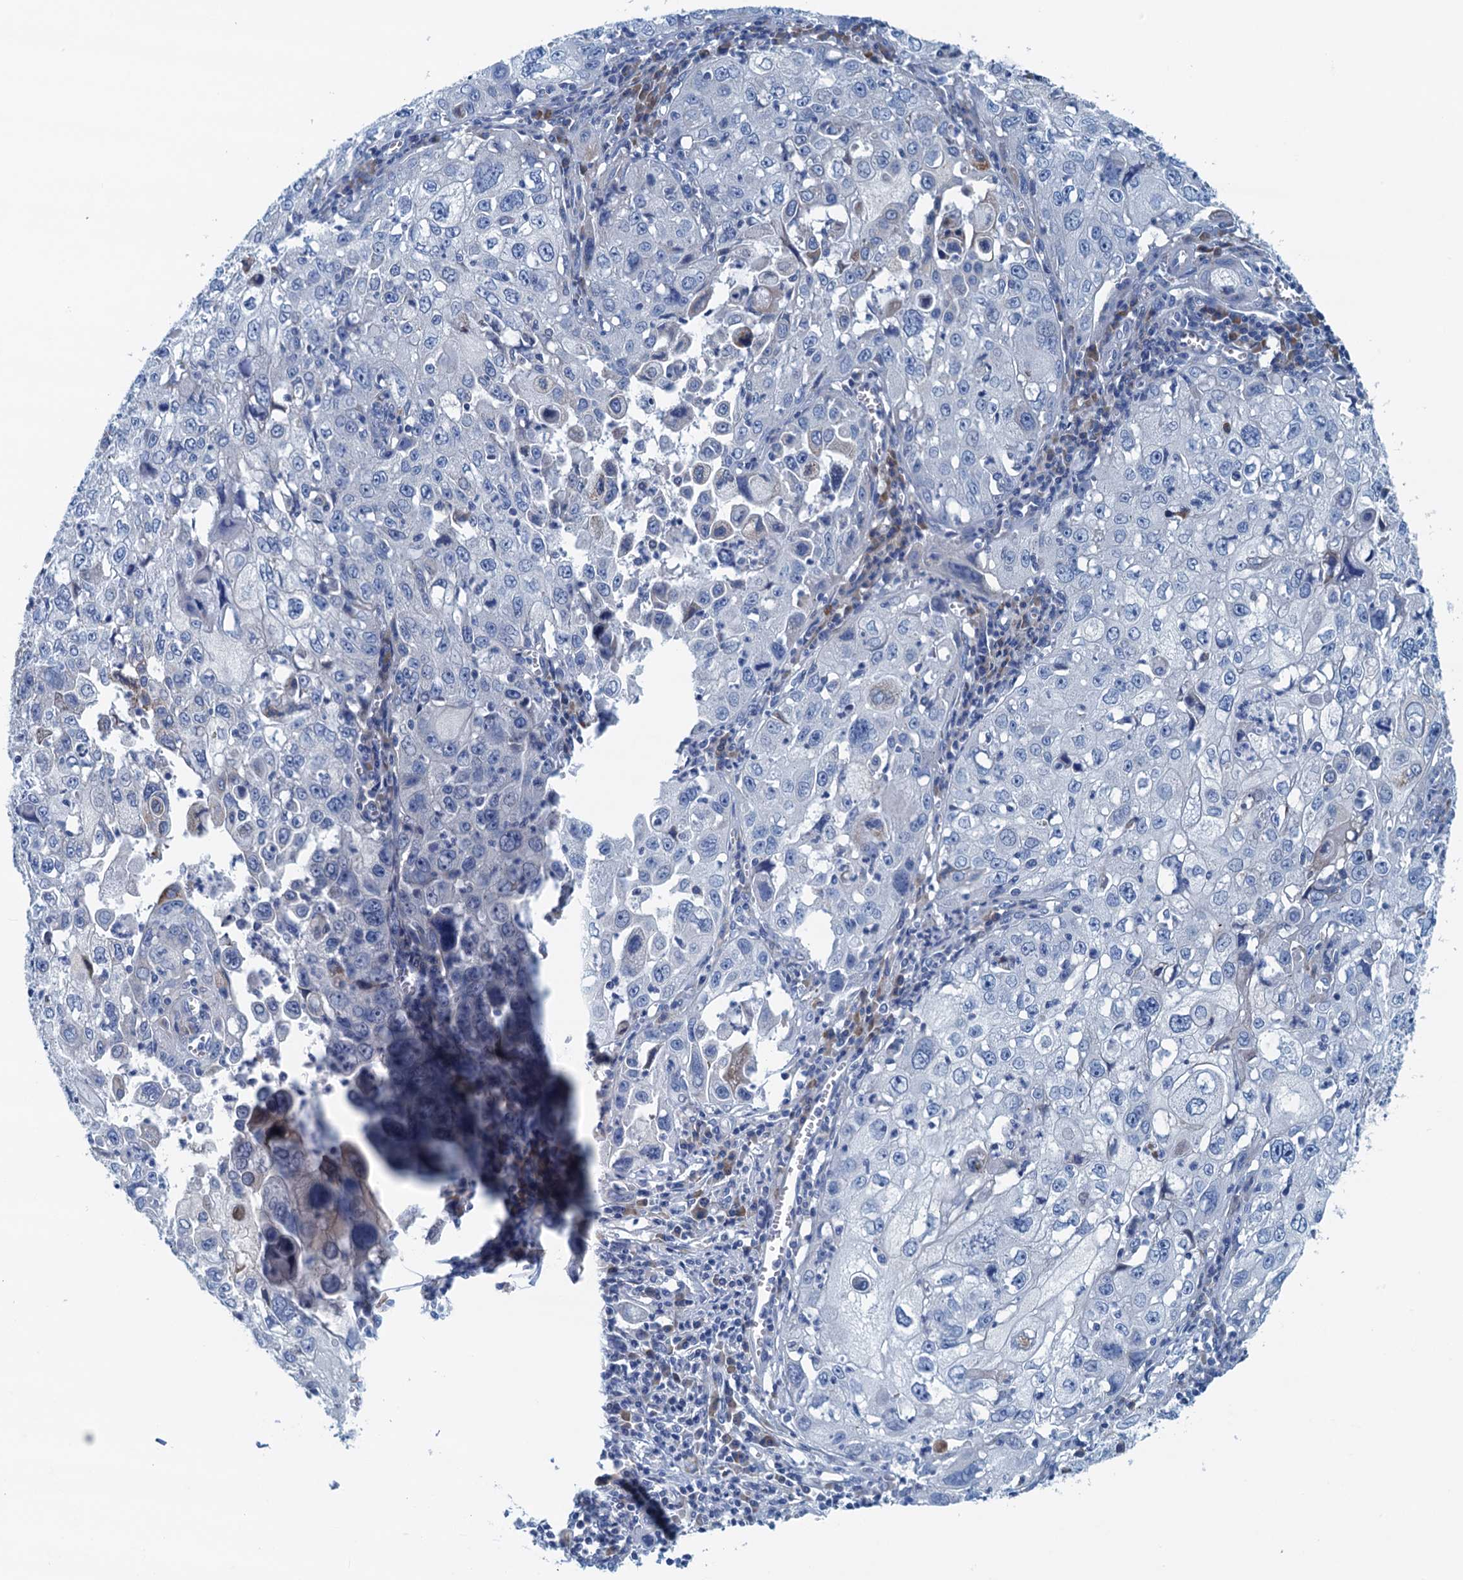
{"staining": {"intensity": "negative", "quantity": "none", "location": "none"}, "tissue": "cervical cancer", "cell_type": "Tumor cells", "image_type": "cancer", "snomed": [{"axis": "morphology", "description": "Squamous cell carcinoma, NOS"}, {"axis": "topography", "description": "Cervix"}], "caption": "An image of squamous cell carcinoma (cervical) stained for a protein exhibits no brown staining in tumor cells.", "gene": "C10orf88", "patient": {"sex": "female", "age": 42}}